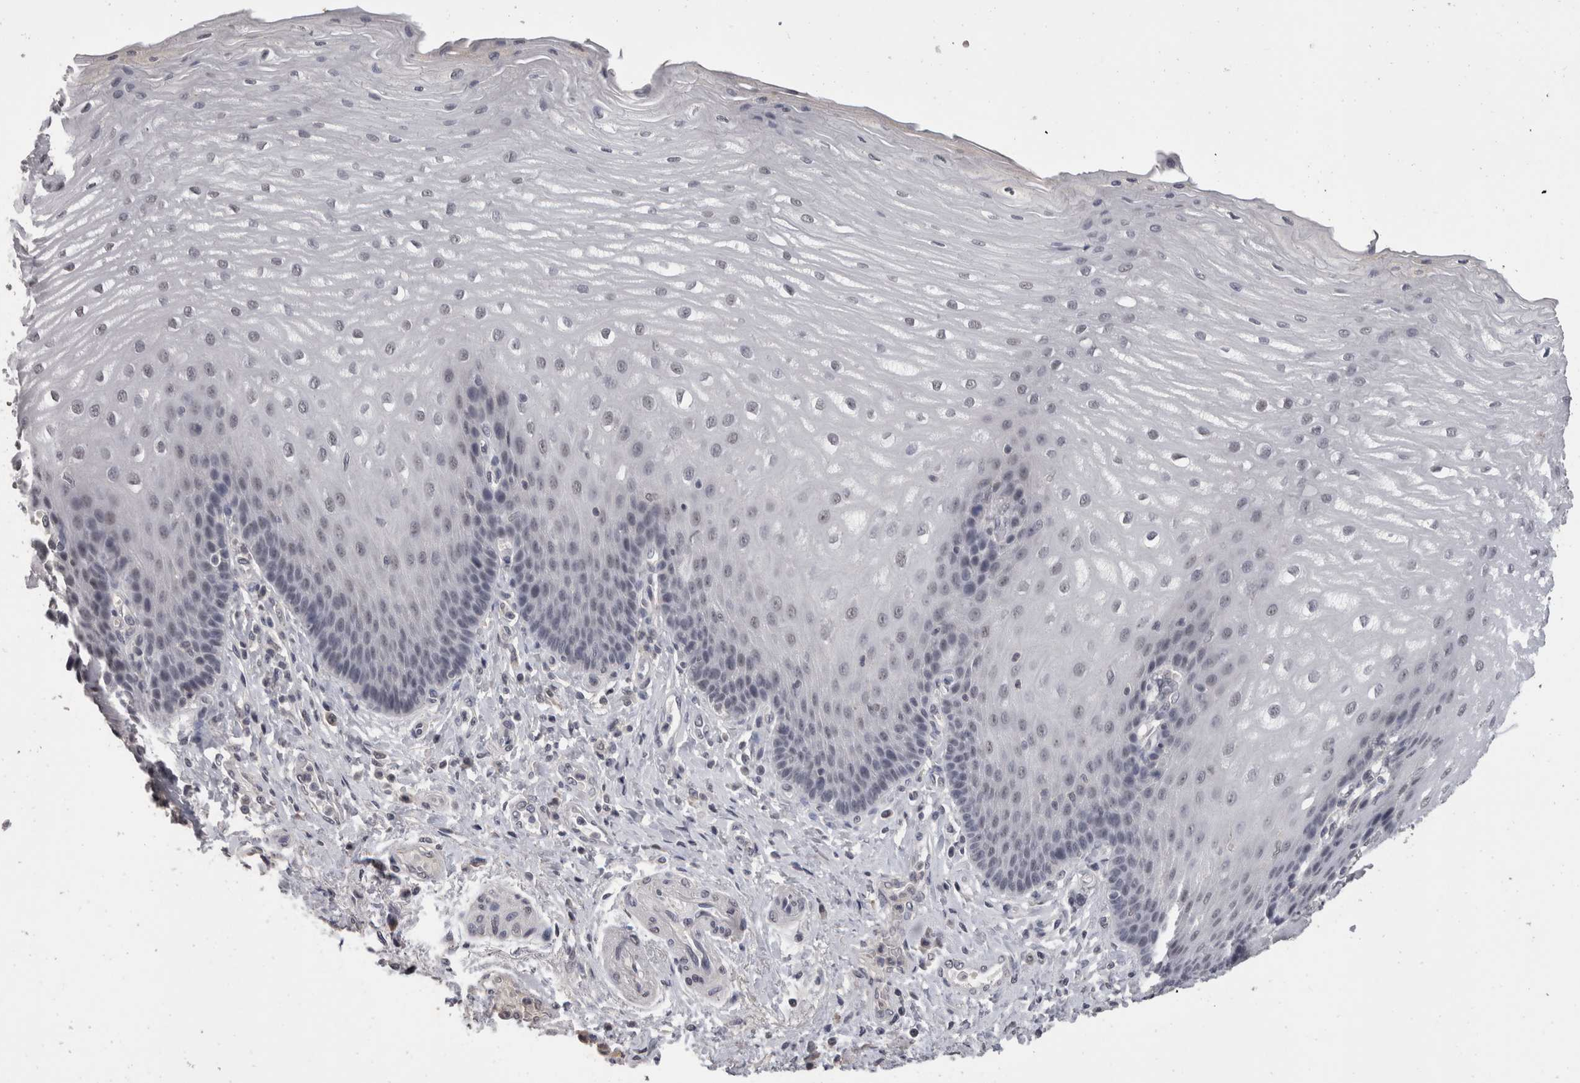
{"staining": {"intensity": "weak", "quantity": "<25%", "location": "nuclear"}, "tissue": "esophagus", "cell_type": "Squamous epithelial cells", "image_type": "normal", "snomed": [{"axis": "morphology", "description": "Normal tissue, NOS"}, {"axis": "topography", "description": "Esophagus"}], "caption": "A high-resolution micrograph shows immunohistochemistry staining of benign esophagus, which reveals no significant expression in squamous epithelial cells.", "gene": "DDX17", "patient": {"sex": "male", "age": 54}}